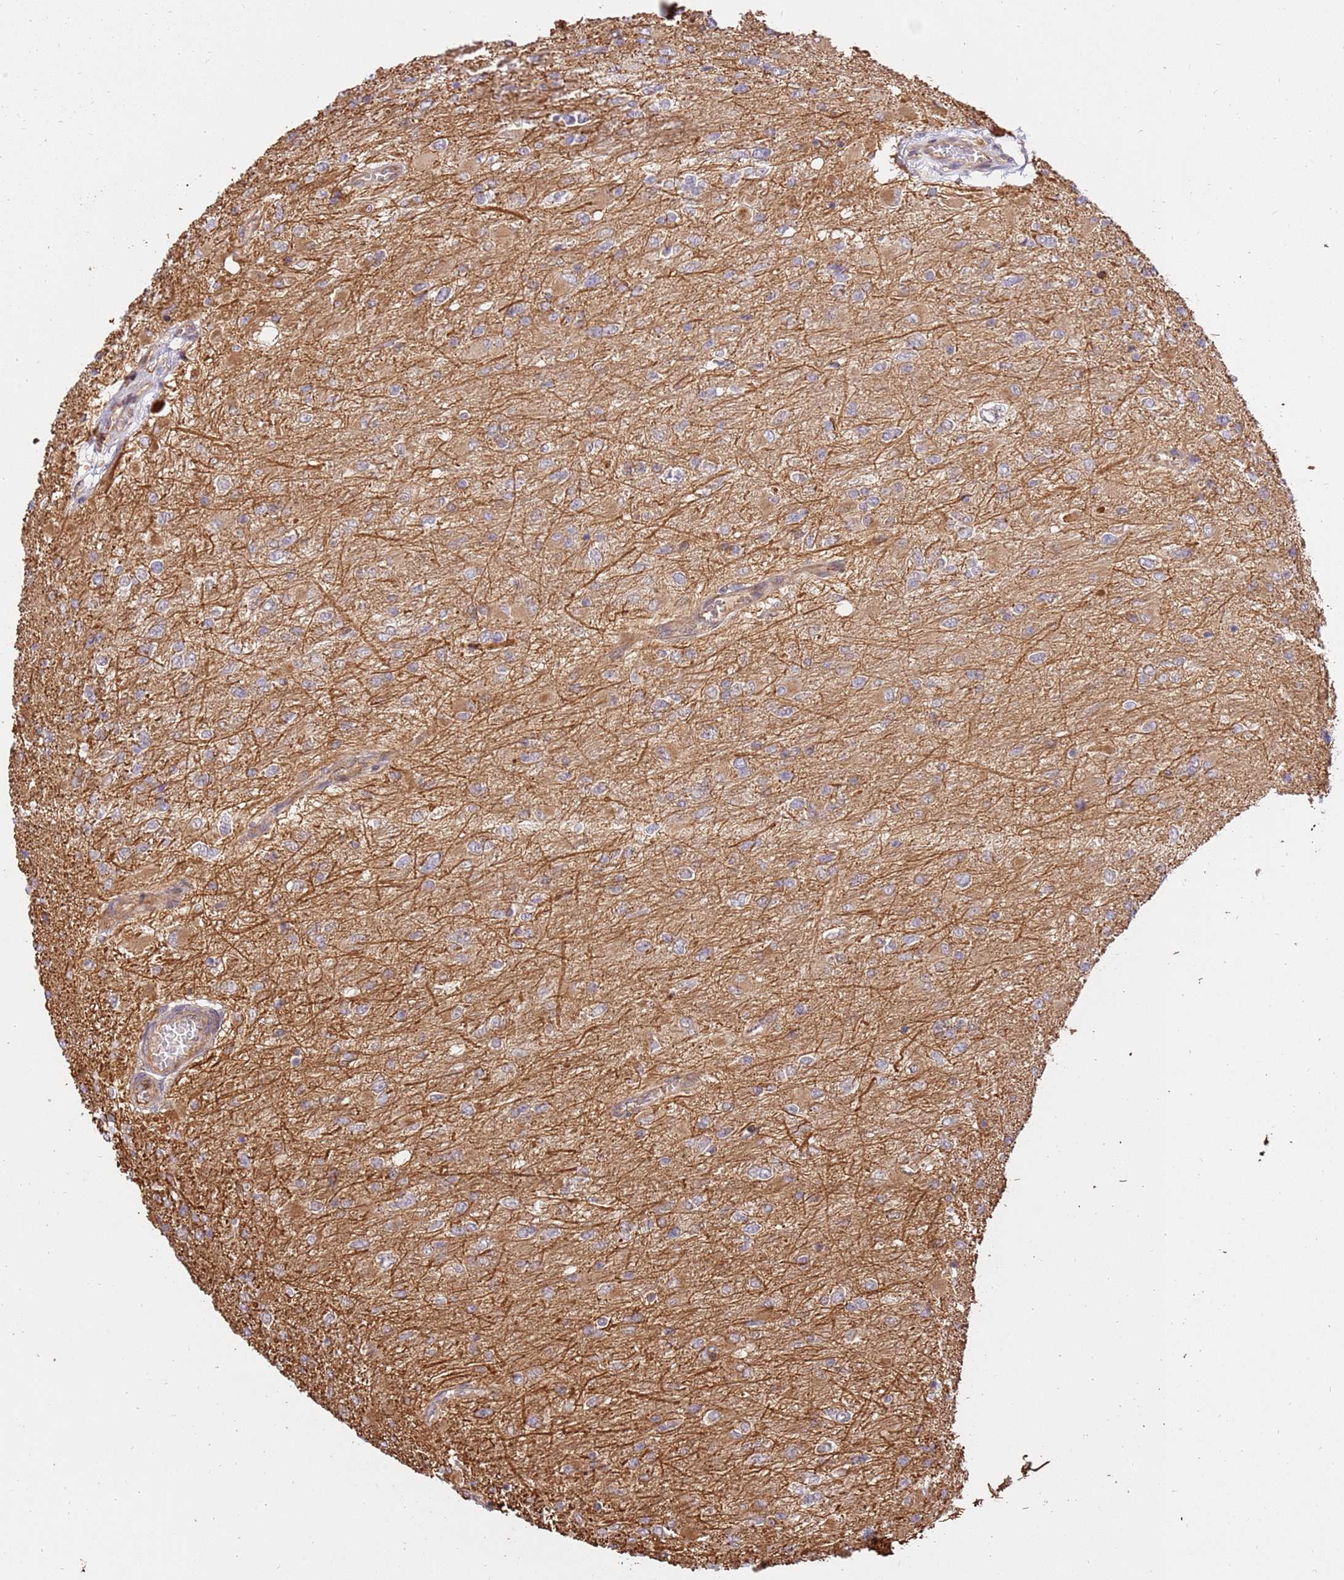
{"staining": {"intensity": "weak", "quantity": "25%-75%", "location": "cytoplasmic/membranous"}, "tissue": "glioma", "cell_type": "Tumor cells", "image_type": "cancer", "snomed": [{"axis": "morphology", "description": "Glioma, malignant, High grade"}, {"axis": "topography", "description": "Cerebral cortex"}], "caption": "A histopathology image of human glioma stained for a protein shows weak cytoplasmic/membranous brown staining in tumor cells. (DAB = brown stain, brightfield microscopy at high magnification).", "gene": "KATNAL2", "patient": {"sex": "female", "age": 36}}